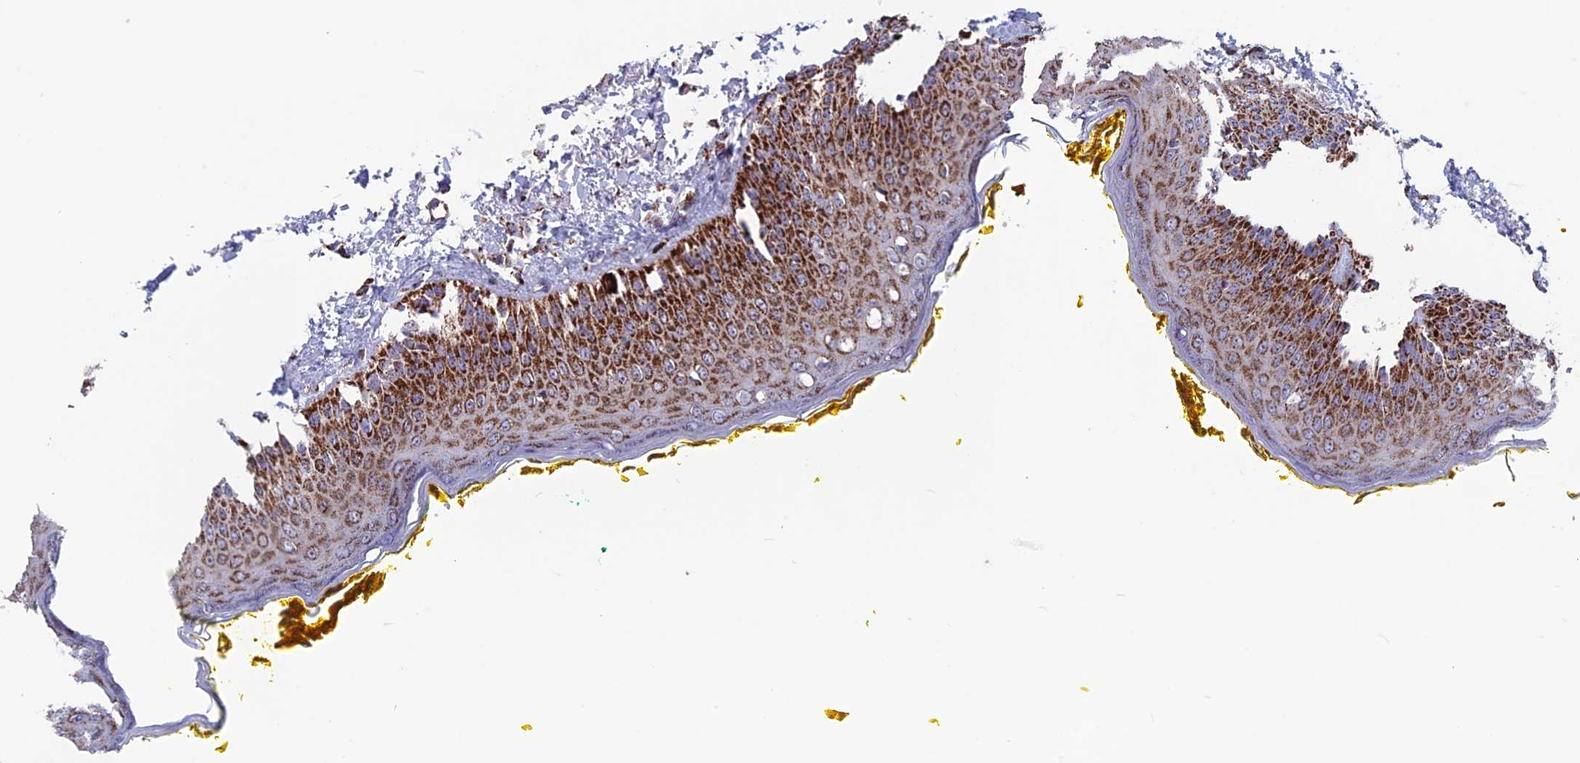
{"staining": {"intensity": "strong", "quantity": ">75%", "location": "cytoplasmic/membranous"}, "tissue": "oral mucosa", "cell_type": "Squamous epithelial cells", "image_type": "normal", "snomed": [{"axis": "morphology", "description": "Normal tissue, NOS"}, {"axis": "topography", "description": "Oral tissue"}], "caption": "Normal oral mucosa displays strong cytoplasmic/membranous expression in approximately >75% of squamous epithelial cells, visualized by immunohistochemistry. (DAB (3,3'-diaminobenzidine) IHC, brown staining for protein, blue staining for nuclei).", "gene": "MRPS18B", "patient": {"sex": "female", "age": 70}}